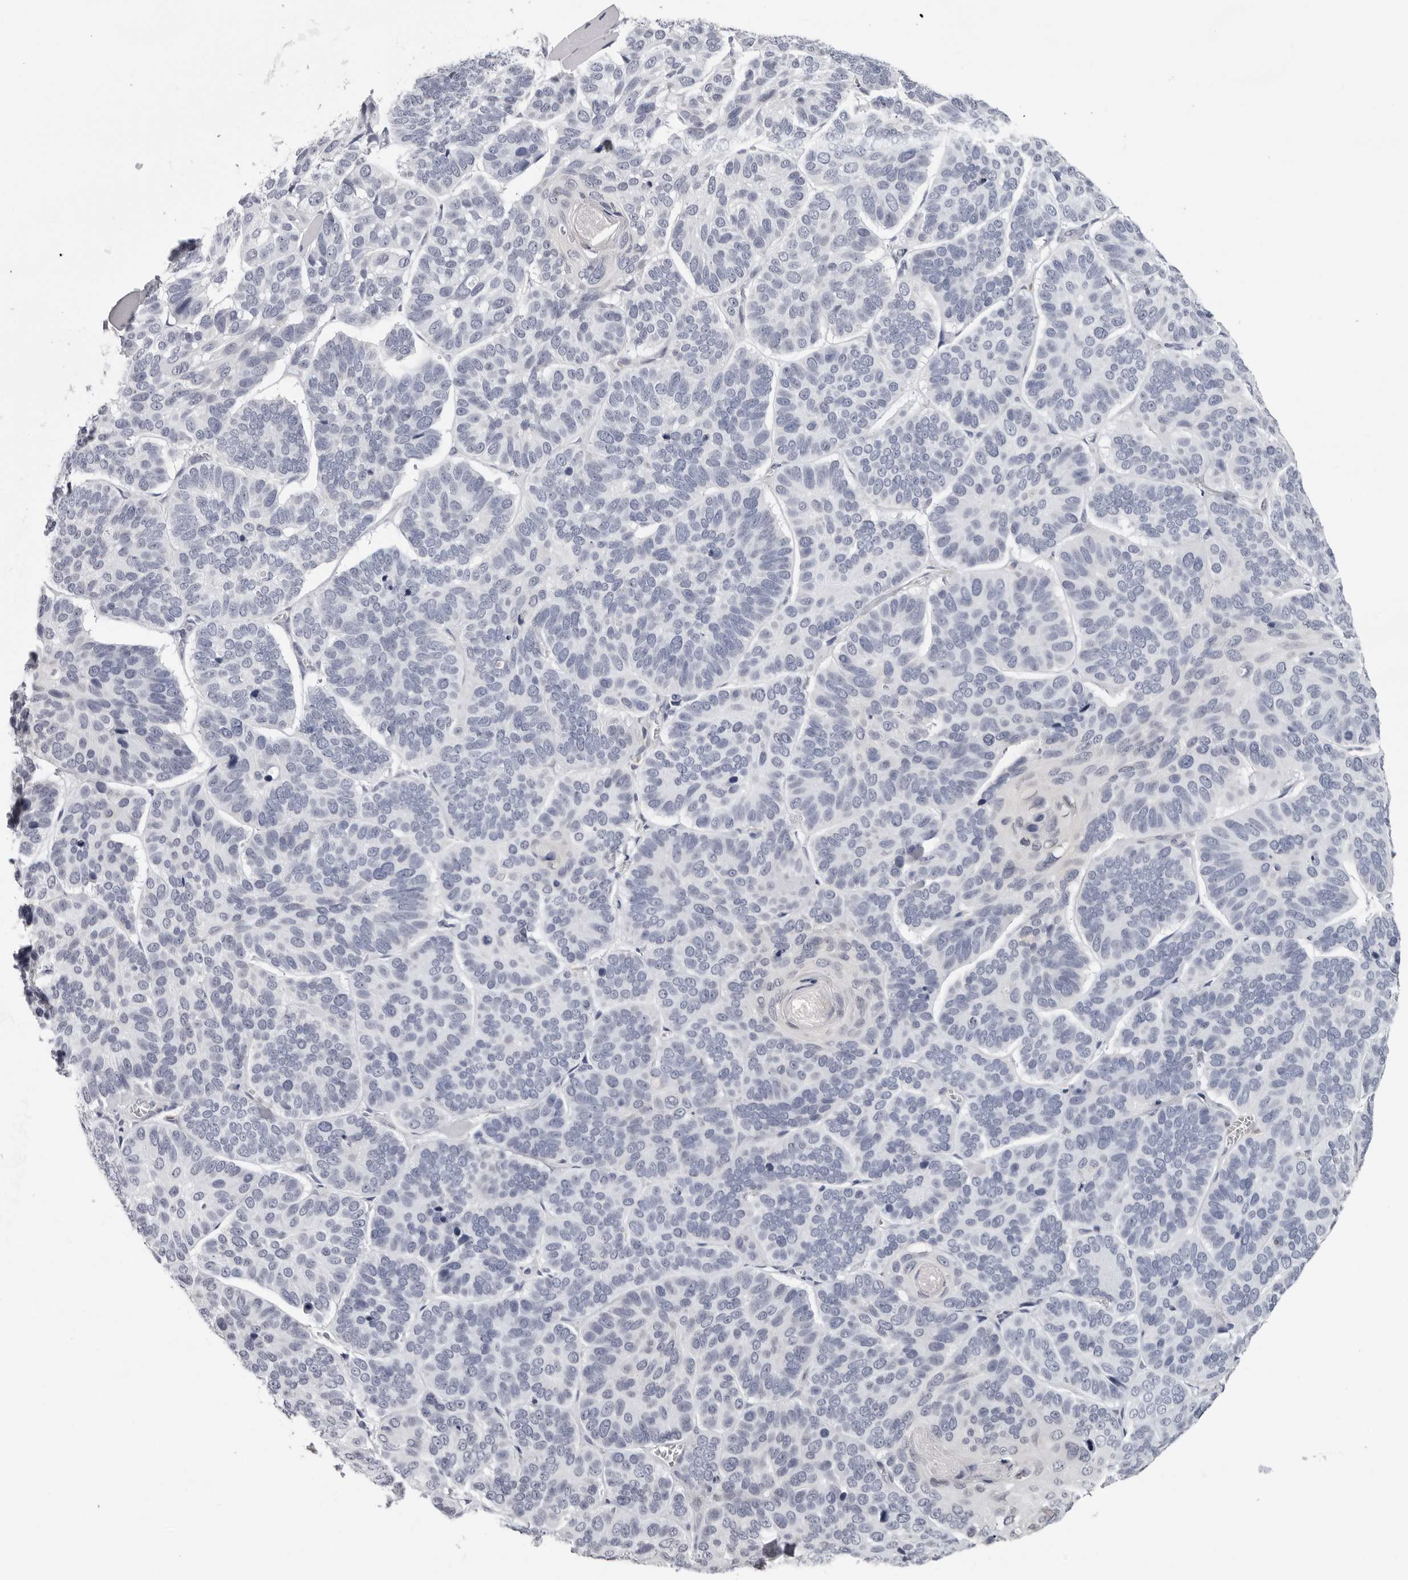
{"staining": {"intensity": "negative", "quantity": "none", "location": "none"}, "tissue": "skin cancer", "cell_type": "Tumor cells", "image_type": "cancer", "snomed": [{"axis": "morphology", "description": "Basal cell carcinoma"}, {"axis": "topography", "description": "Skin"}], "caption": "This is a micrograph of IHC staining of skin cancer (basal cell carcinoma), which shows no positivity in tumor cells.", "gene": "CCDC28B", "patient": {"sex": "male", "age": 62}}